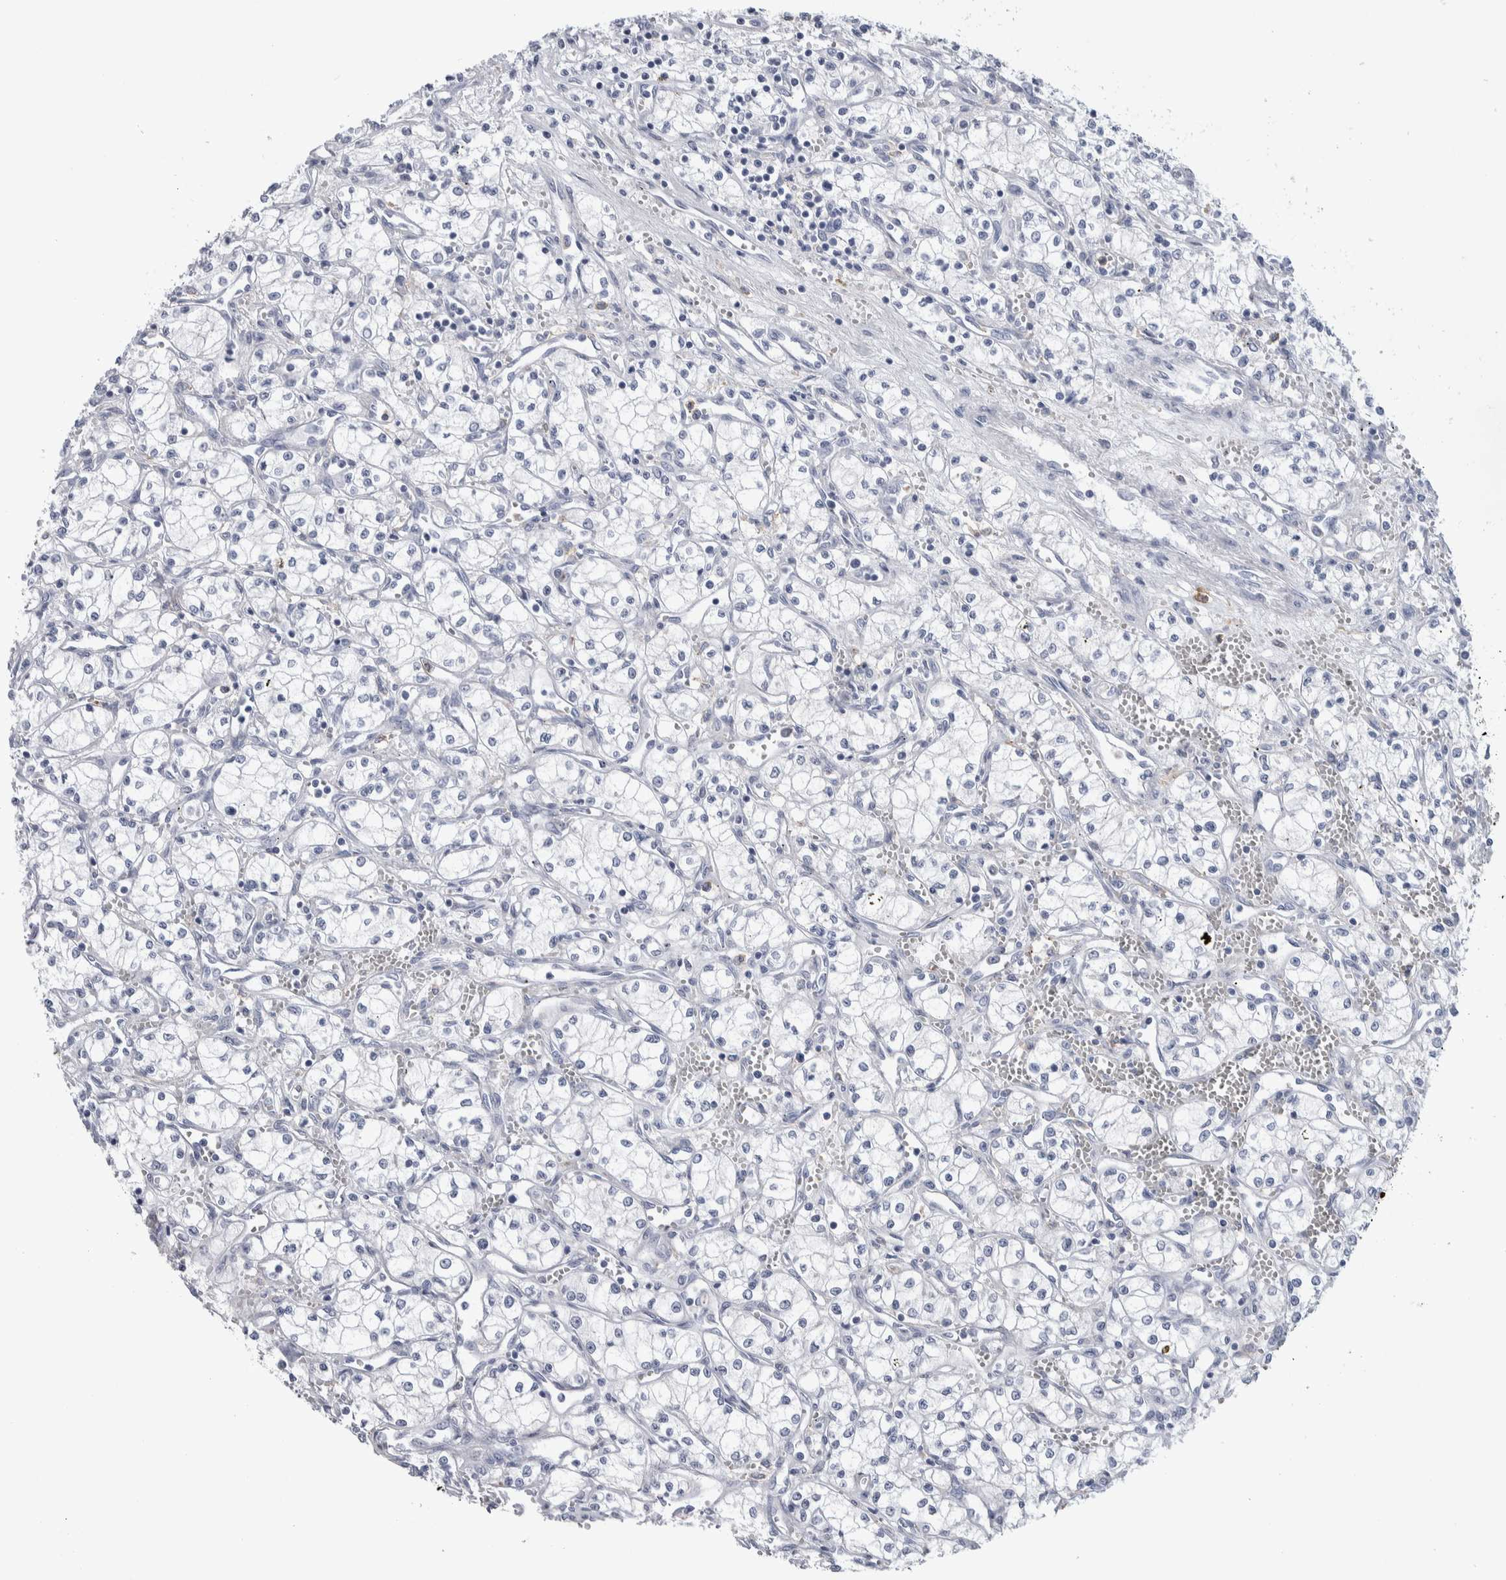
{"staining": {"intensity": "negative", "quantity": "none", "location": "none"}, "tissue": "renal cancer", "cell_type": "Tumor cells", "image_type": "cancer", "snomed": [{"axis": "morphology", "description": "Adenocarcinoma, NOS"}, {"axis": "topography", "description": "Kidney"}], "caption": "Protein analysis of renal cancer demonstrates no significant staining in tumor cells. (Stains: DAB IHC with hematoxylin counter stain, Microscopy: brightfield microscopy at high magnification).", "gene": "LURAP1L", "patient": {"sex": "male", "age": 59}}